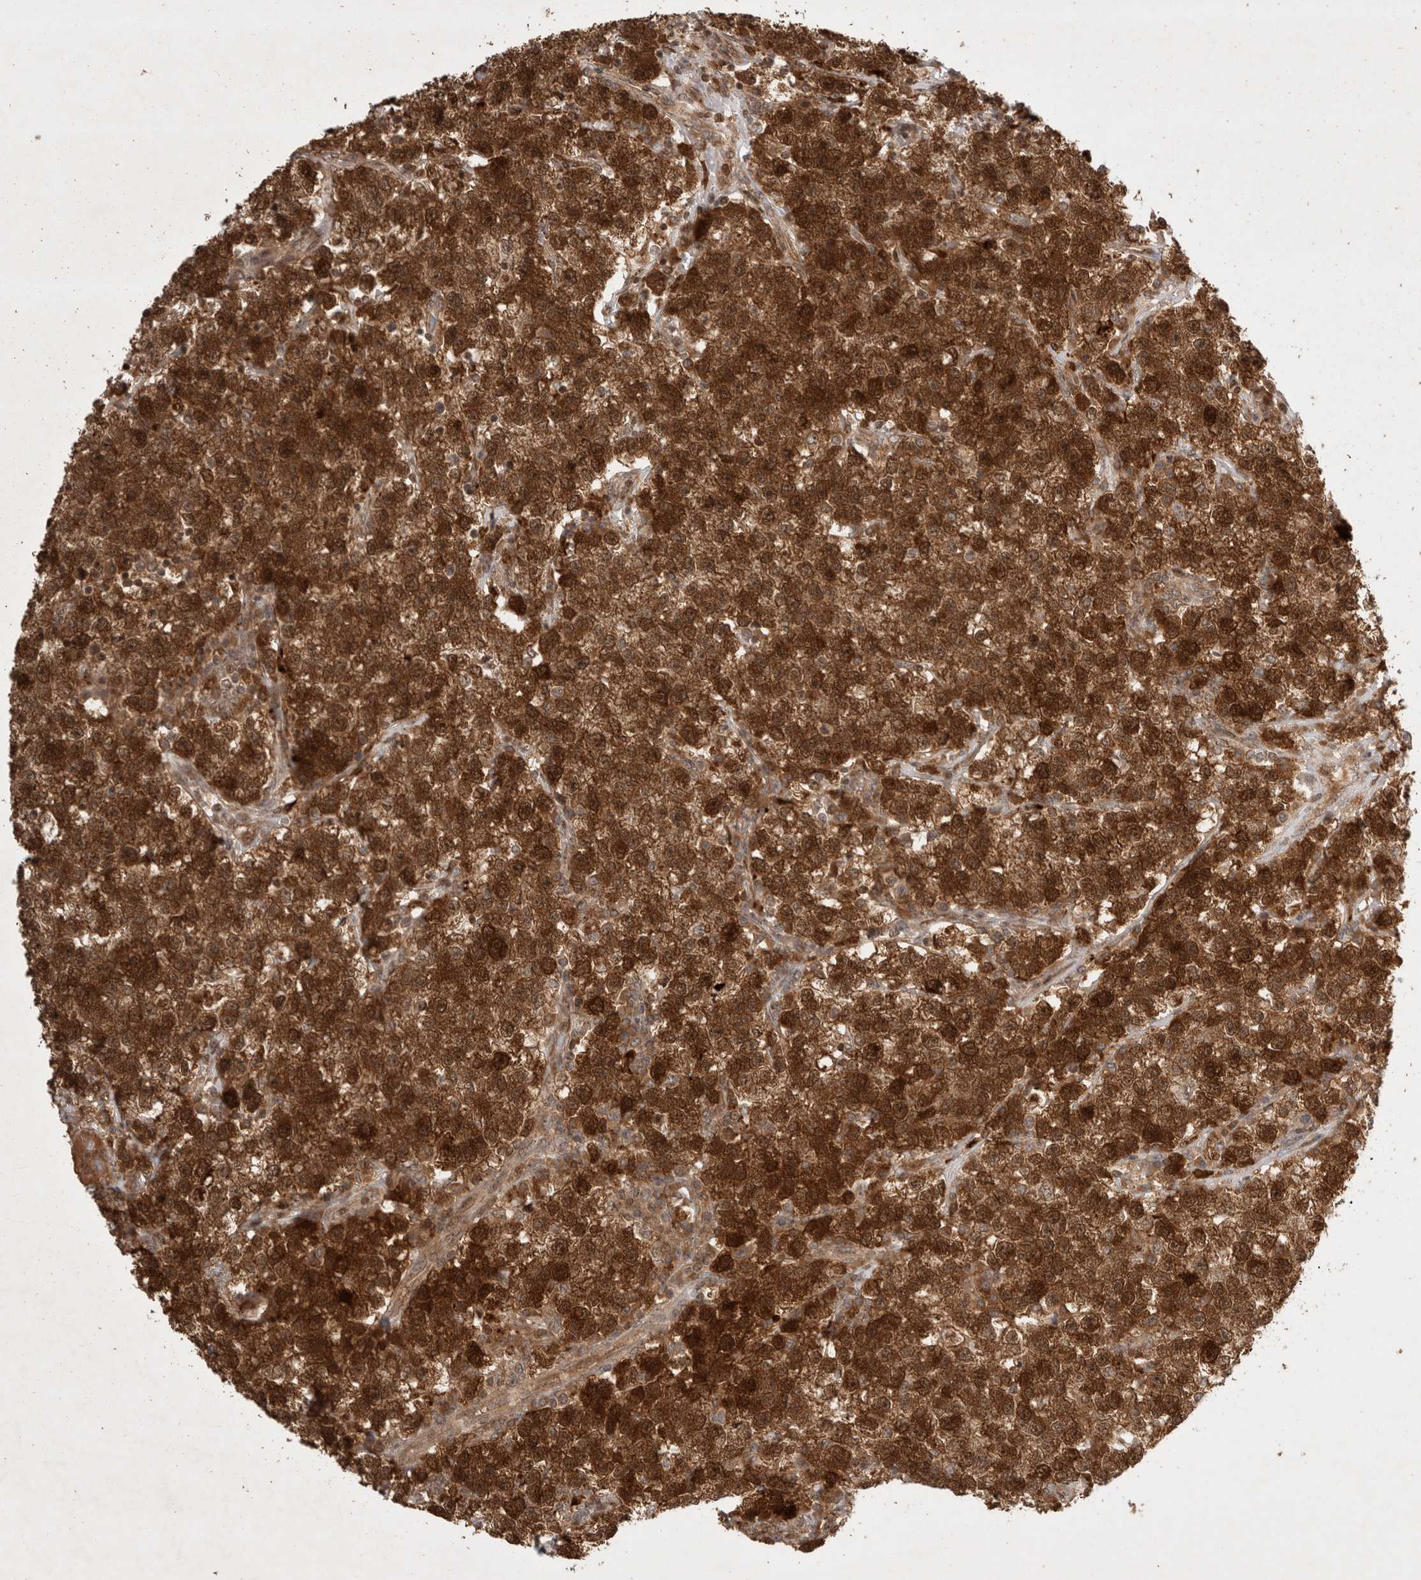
{"staining": {"intensity": "strong", "quantity": ">75%", "location": "cytoplasmic/membranous,nuclear"}, "tissue": "testis cancer", "cell_type": "Tumor cells", "image_type": "cancer", "snomed": [{"axis": "morphology", "description": "Seminoma, NOS"}, {"axis": "topography", "description": "Testis"}], "caption": "This micrograph exhibits immunohistochemistry (IHC) staining of testis cancer, with high strong cytoplasmic/membranous and nuclear staining in approximately >75% of tumor cells.", "gene": "FAM221A", "patient": {"sex": "male", "age": 22}}